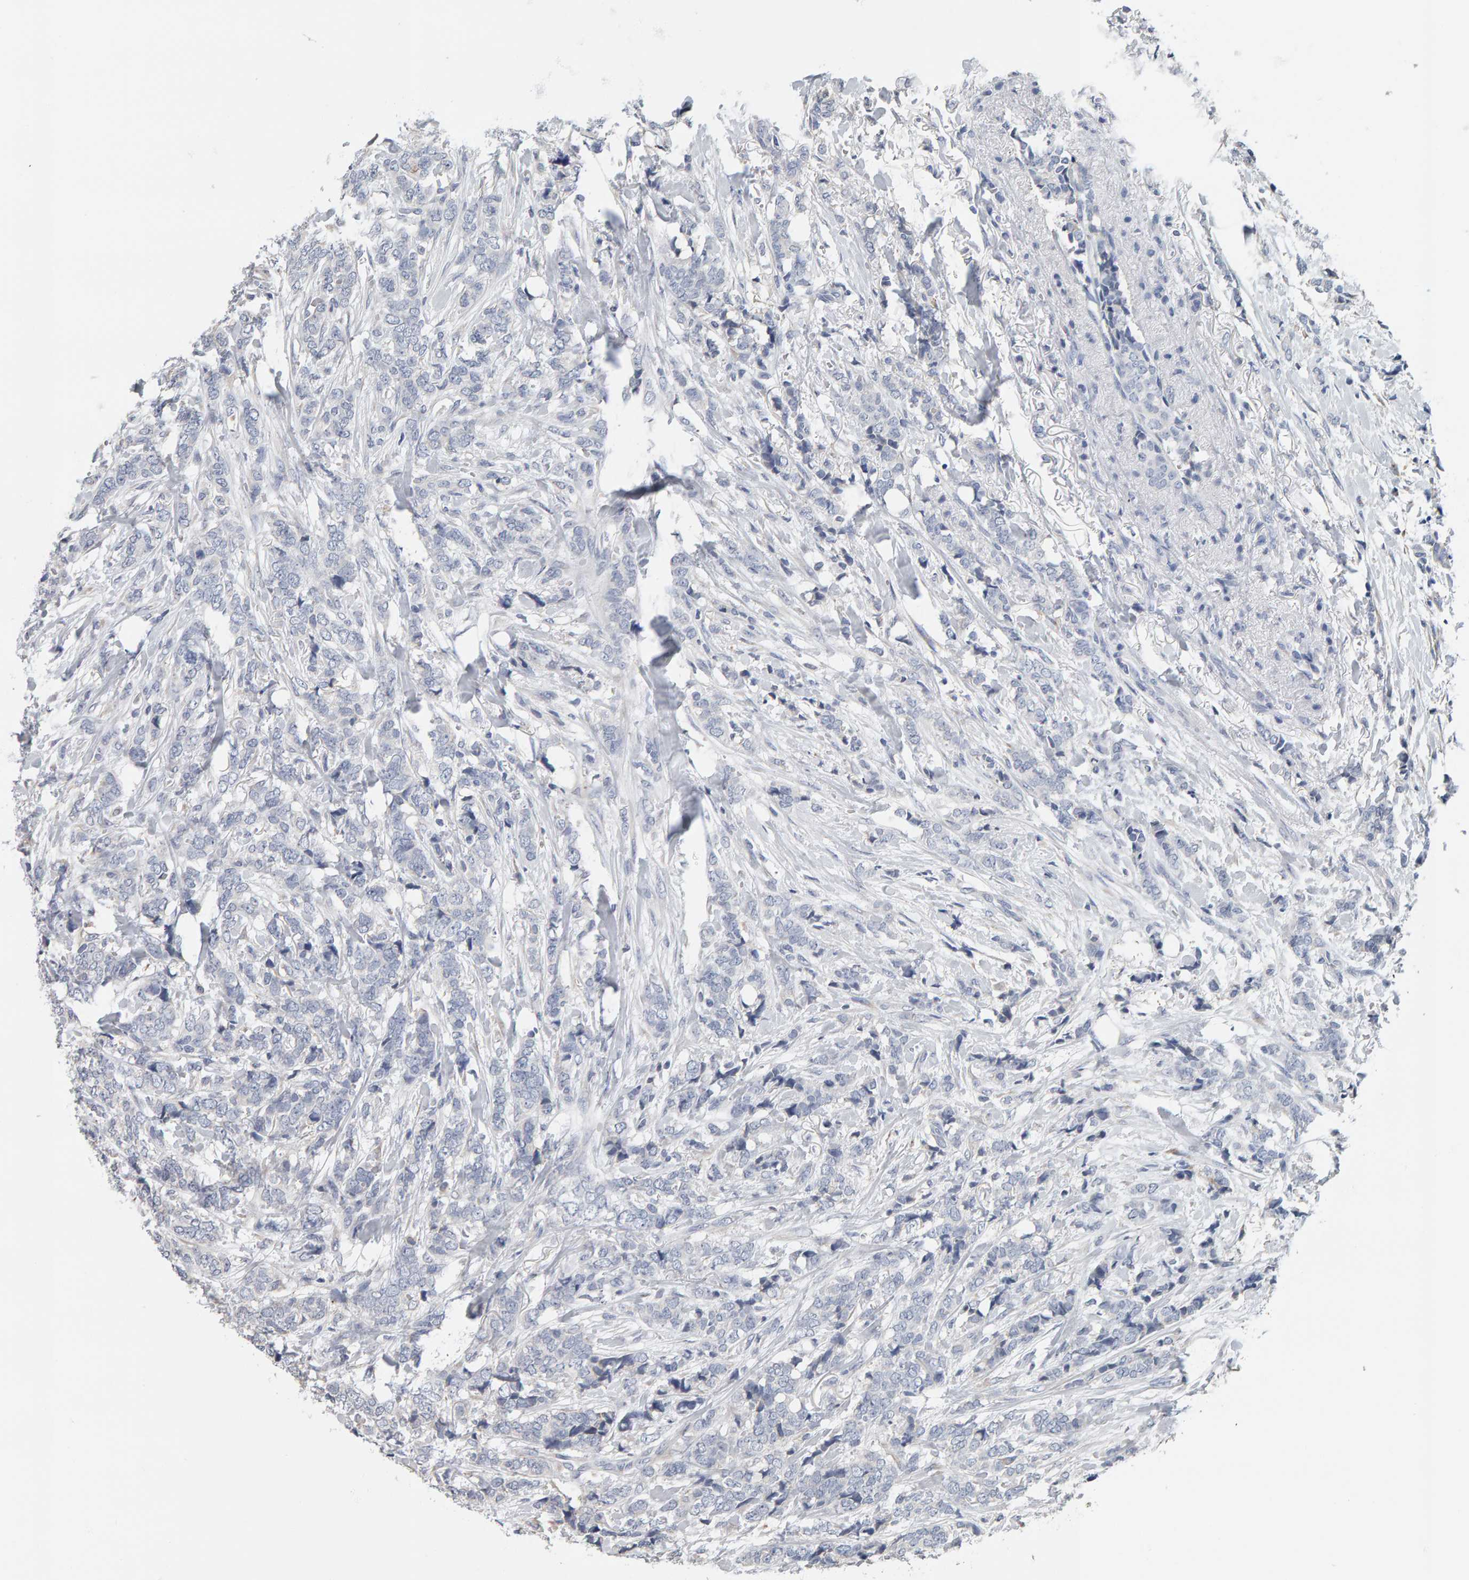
{"staining": {"intensity": "negative", "quantity": "none", "location": "none"}, "tissue": "breast cancer", "cell_type": "Tumor cells", "image_type": "cancer", "snomed": [{"axis": "morphology", "description": "Lobular carcinoma"}, {"axis": "topography", "description": "Skin"}, {"axis": "topography", "description": "Breast"}], "caption": "Immunohistochemical staining of human breast lobular carcinoma reveals no significant positivity in tumor cells.", "gene": "ADHFE1", "patient": {"sex": "female", "age": 46}}